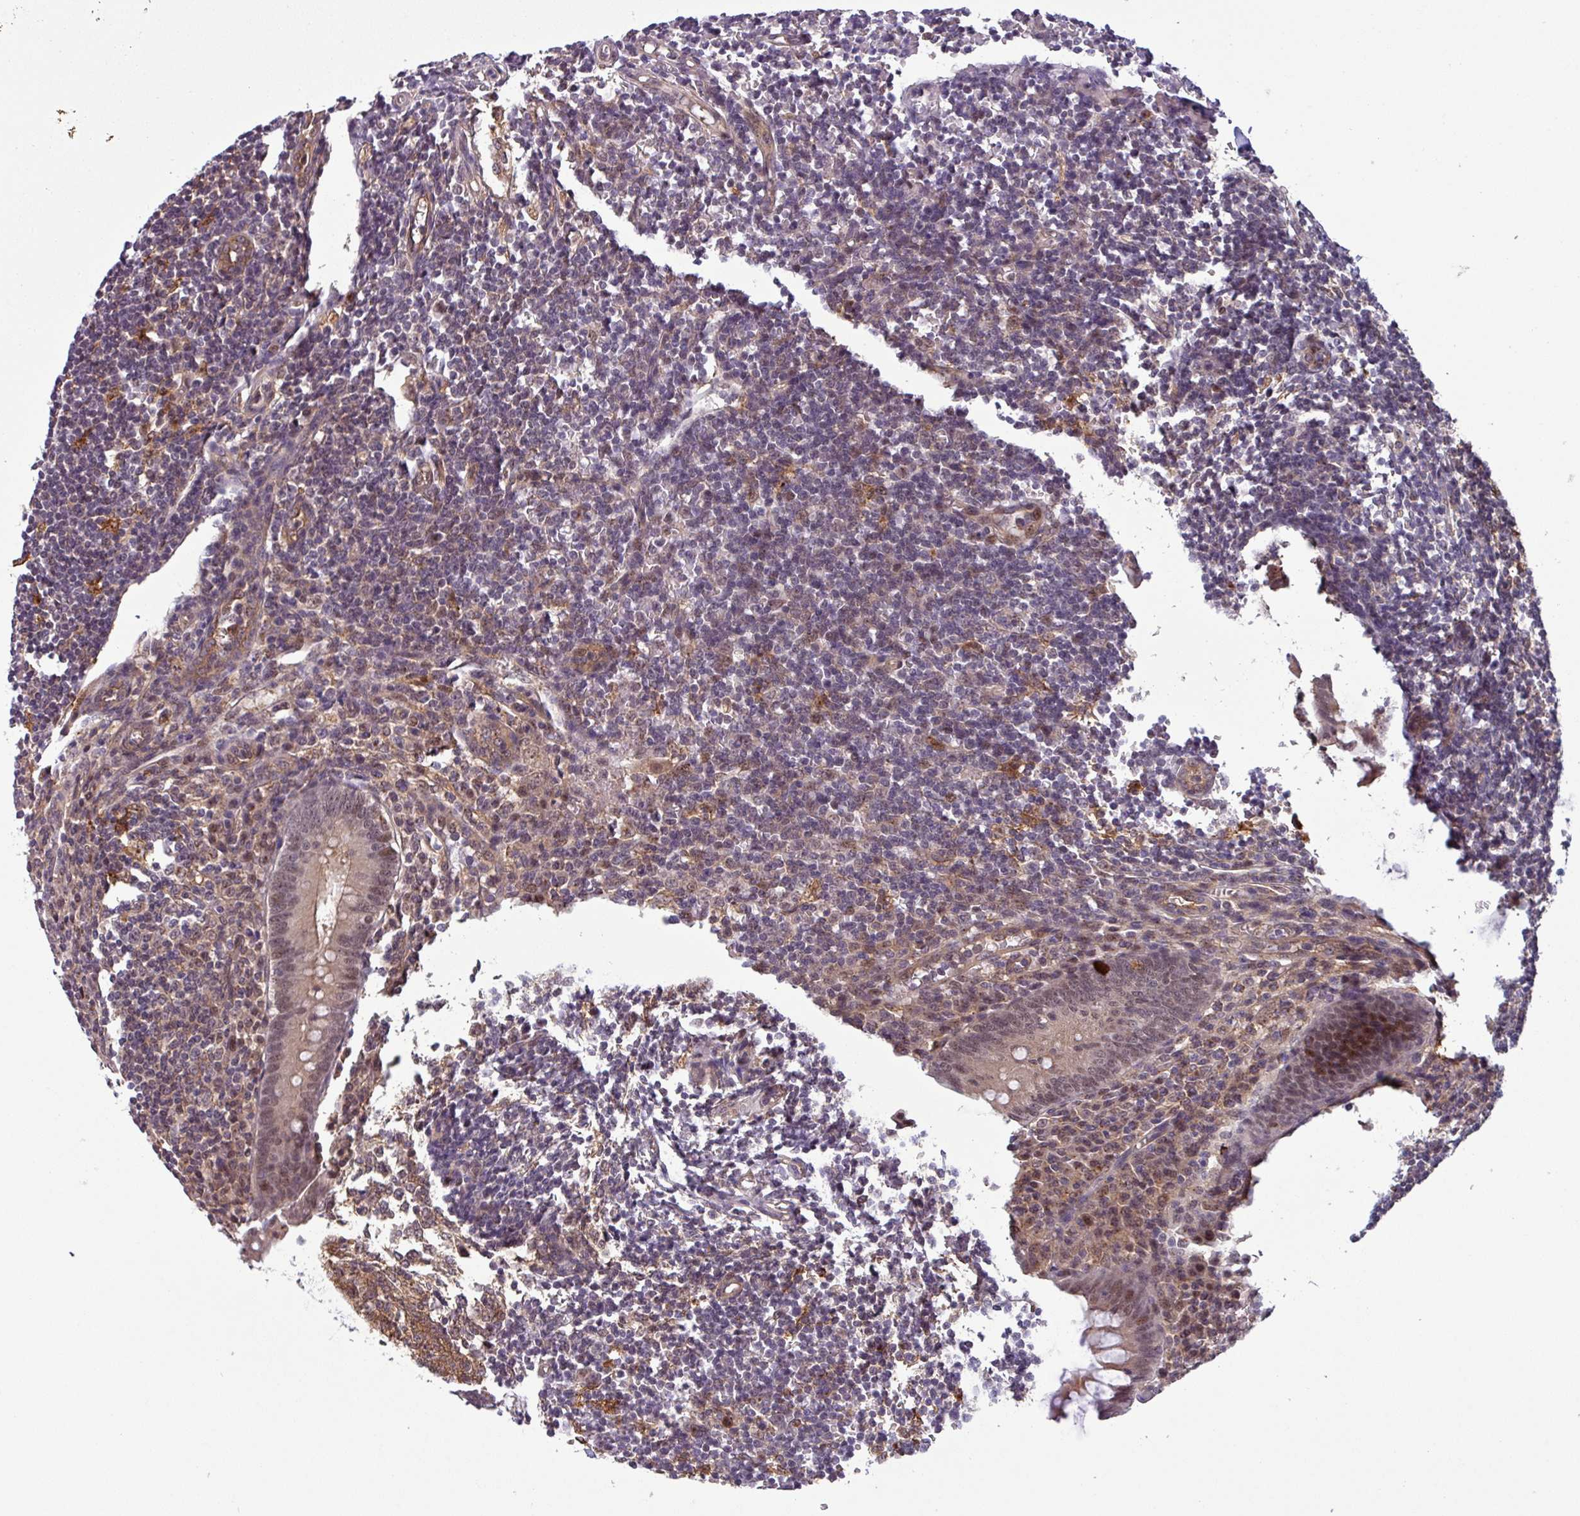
{"staining": {"intensity": "moderate", "quantity": ">75%", "location": "cytoplasmic/membranous,nuclear"}, "tissue": "appendix", "cell_type": "Glandular cells", "image_type": "normal", "snomed": [{"axis": "morphology", "description": "Normal tissue, NOS"}, {"axis": "topography", "description": "Appendix"}], "caption": "Moderate cytoplasmic/membranous,nuclear positivity for a protein is seen in approximately >75% of glandular cells of normal appendix using immunohistochemistry.", "gene": "NPFFR1", "patient": {"sex": "female", "age": 33}}